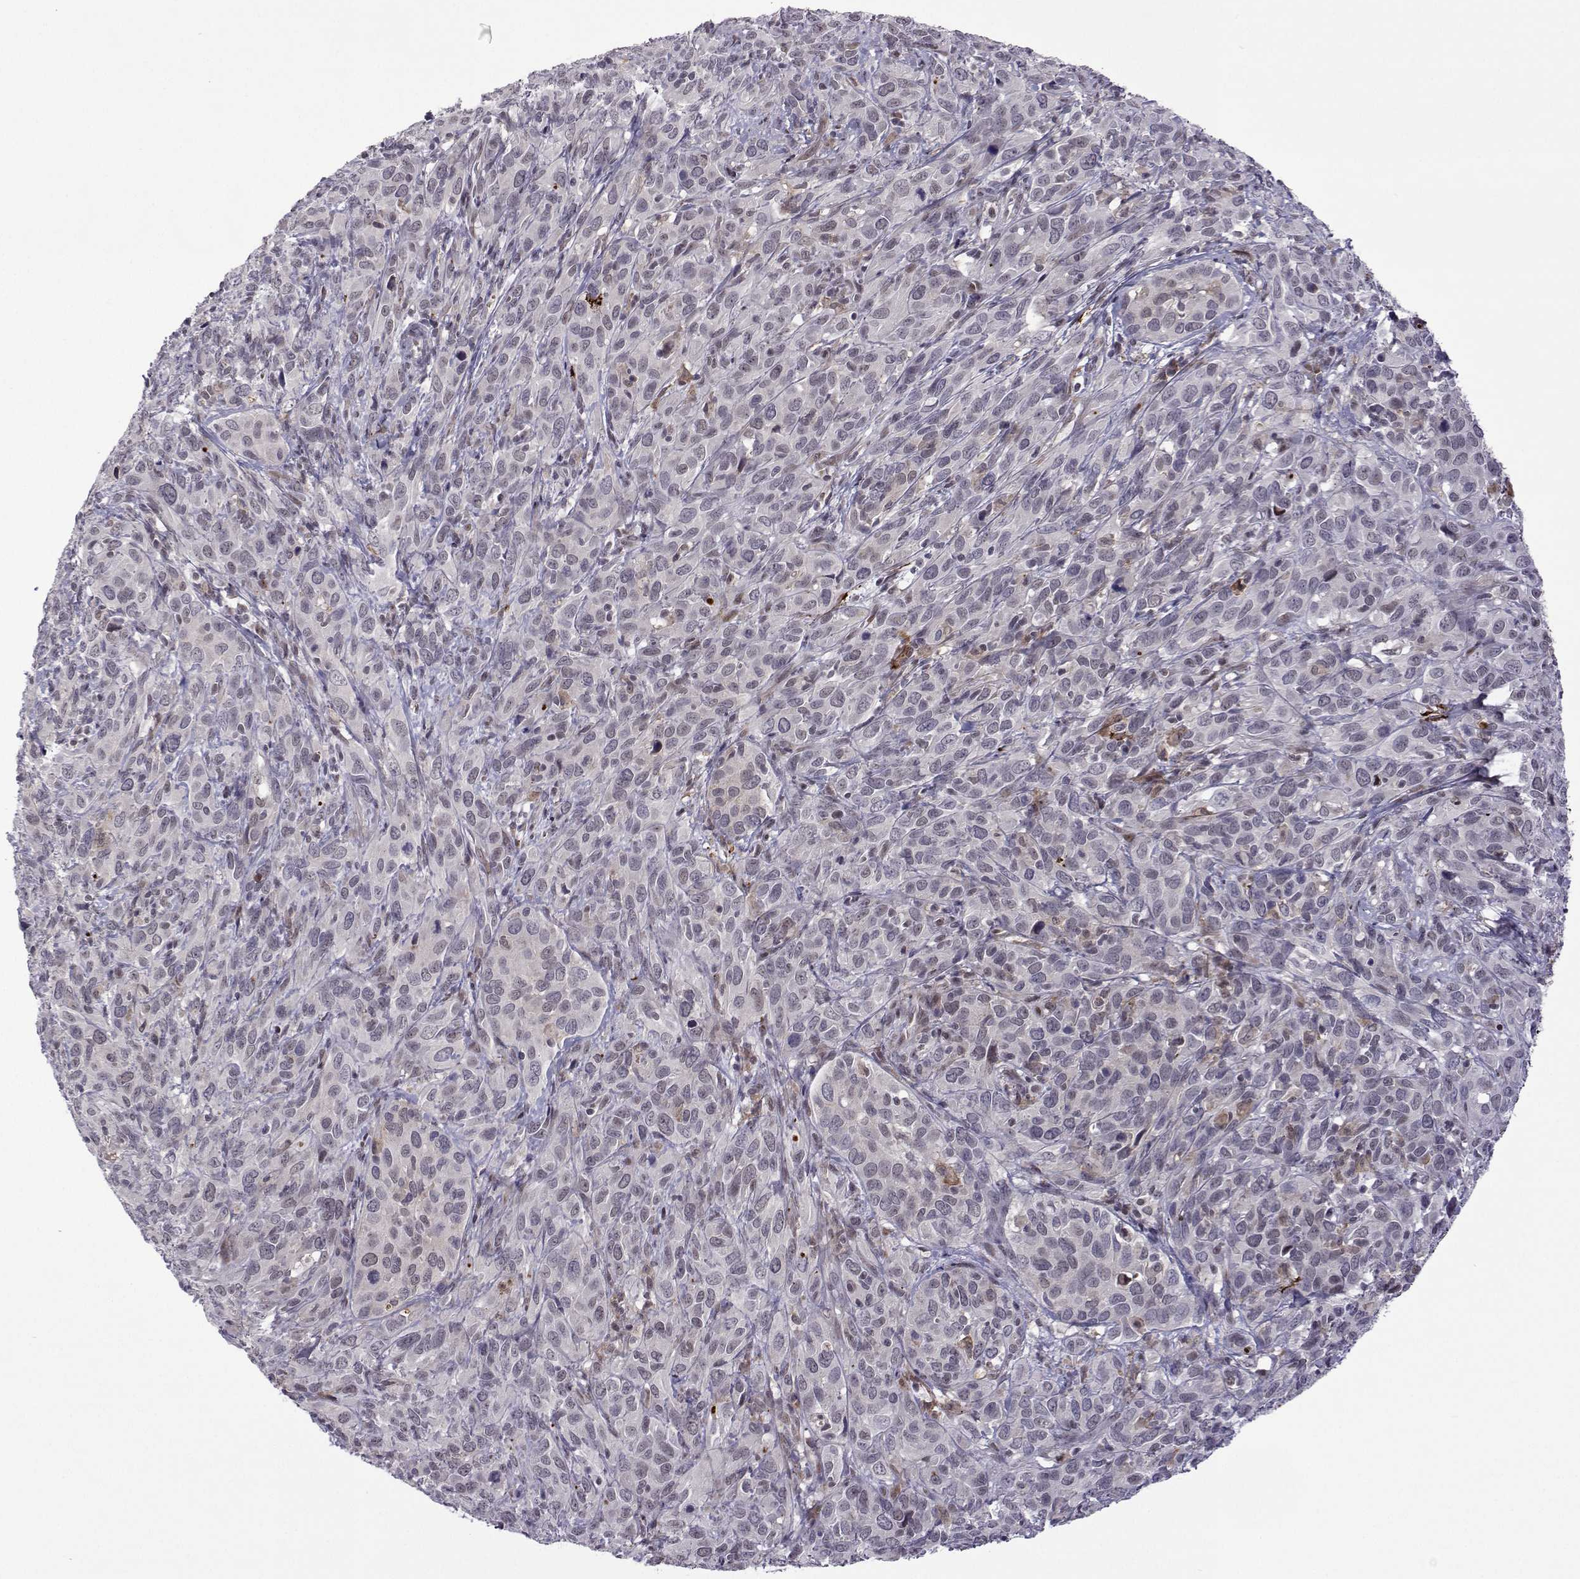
{"staining": {"intensity": "weak", "quantity": "<25%", "location": "nuclear"}, "tissue": "cervical cancer", "cell_type": "Tumor cells", "image_type": "cancer", "snomed": [{"axis": "morphology", "description": "Squamous cell carcinoma, NOS"}, {"axis": "topography", "description": "Cervix"}], "caption": "This histopathology image is of cervical squamous cell carcinoma stained with IHC to label a protein in brown with the nuclei are counter-stained blue. There is no staining in tumor cells.", "gene": "EFCAB3", "patient": {"sex": "female", "age": 51}}